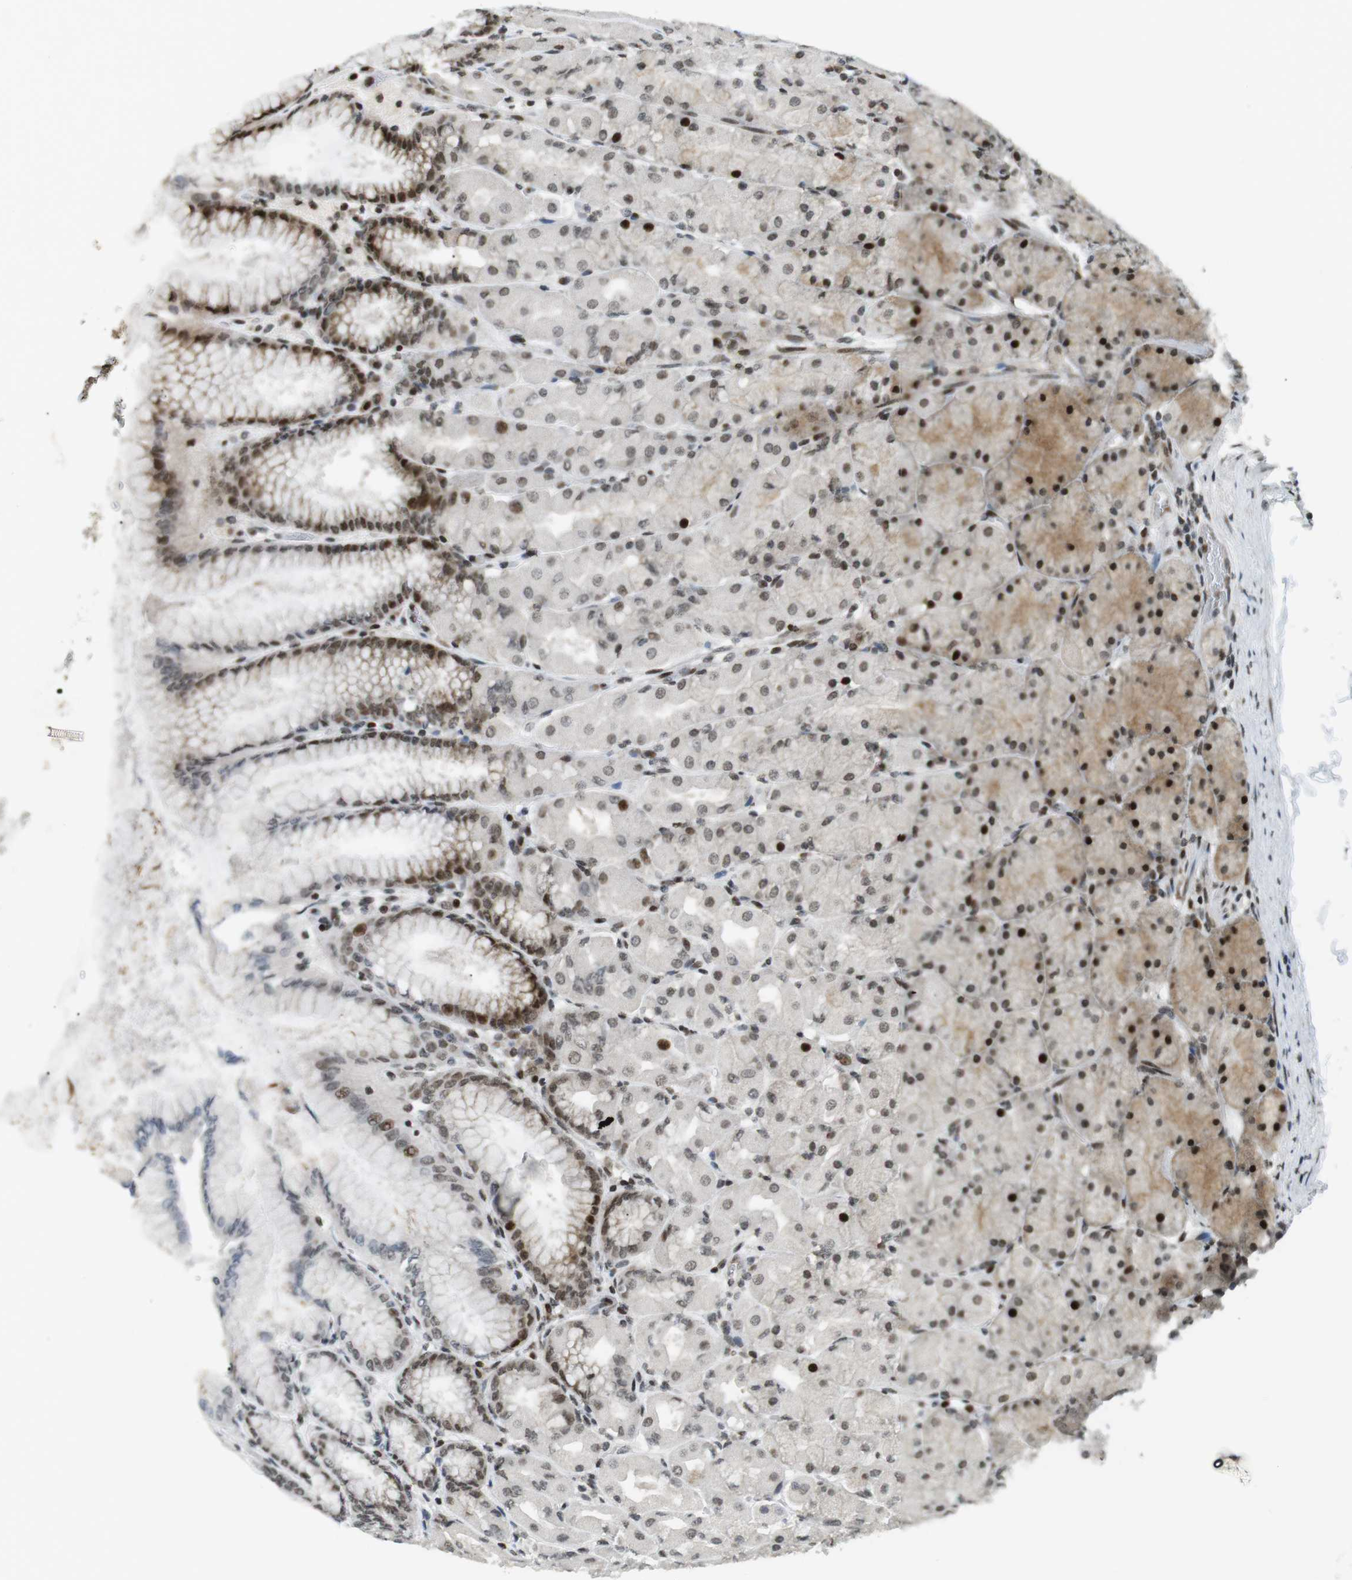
{"staining": {"intensity": "strong", "quantity": "25%-75%", "location": "cytoplasmic/membranous,nuclear"}, "tissue": "stomach", "cell_type": "Glandular cells", "image_type": "normal", "snomed": [{"axis": "morphology", "description": "Normal tissue, NOS"}, {"axis": "topography", "description": "Stomach, upper"}], "caption": "Immunohistochemistry image of normal stomach stained for a protein (brown), which shows high levels of strong cytoplasmic/membranous,nuclear staining in about 25%-75% of glandular cells.", "gene": "CDC27", "patient": {"sex": "female", "age": 56}}